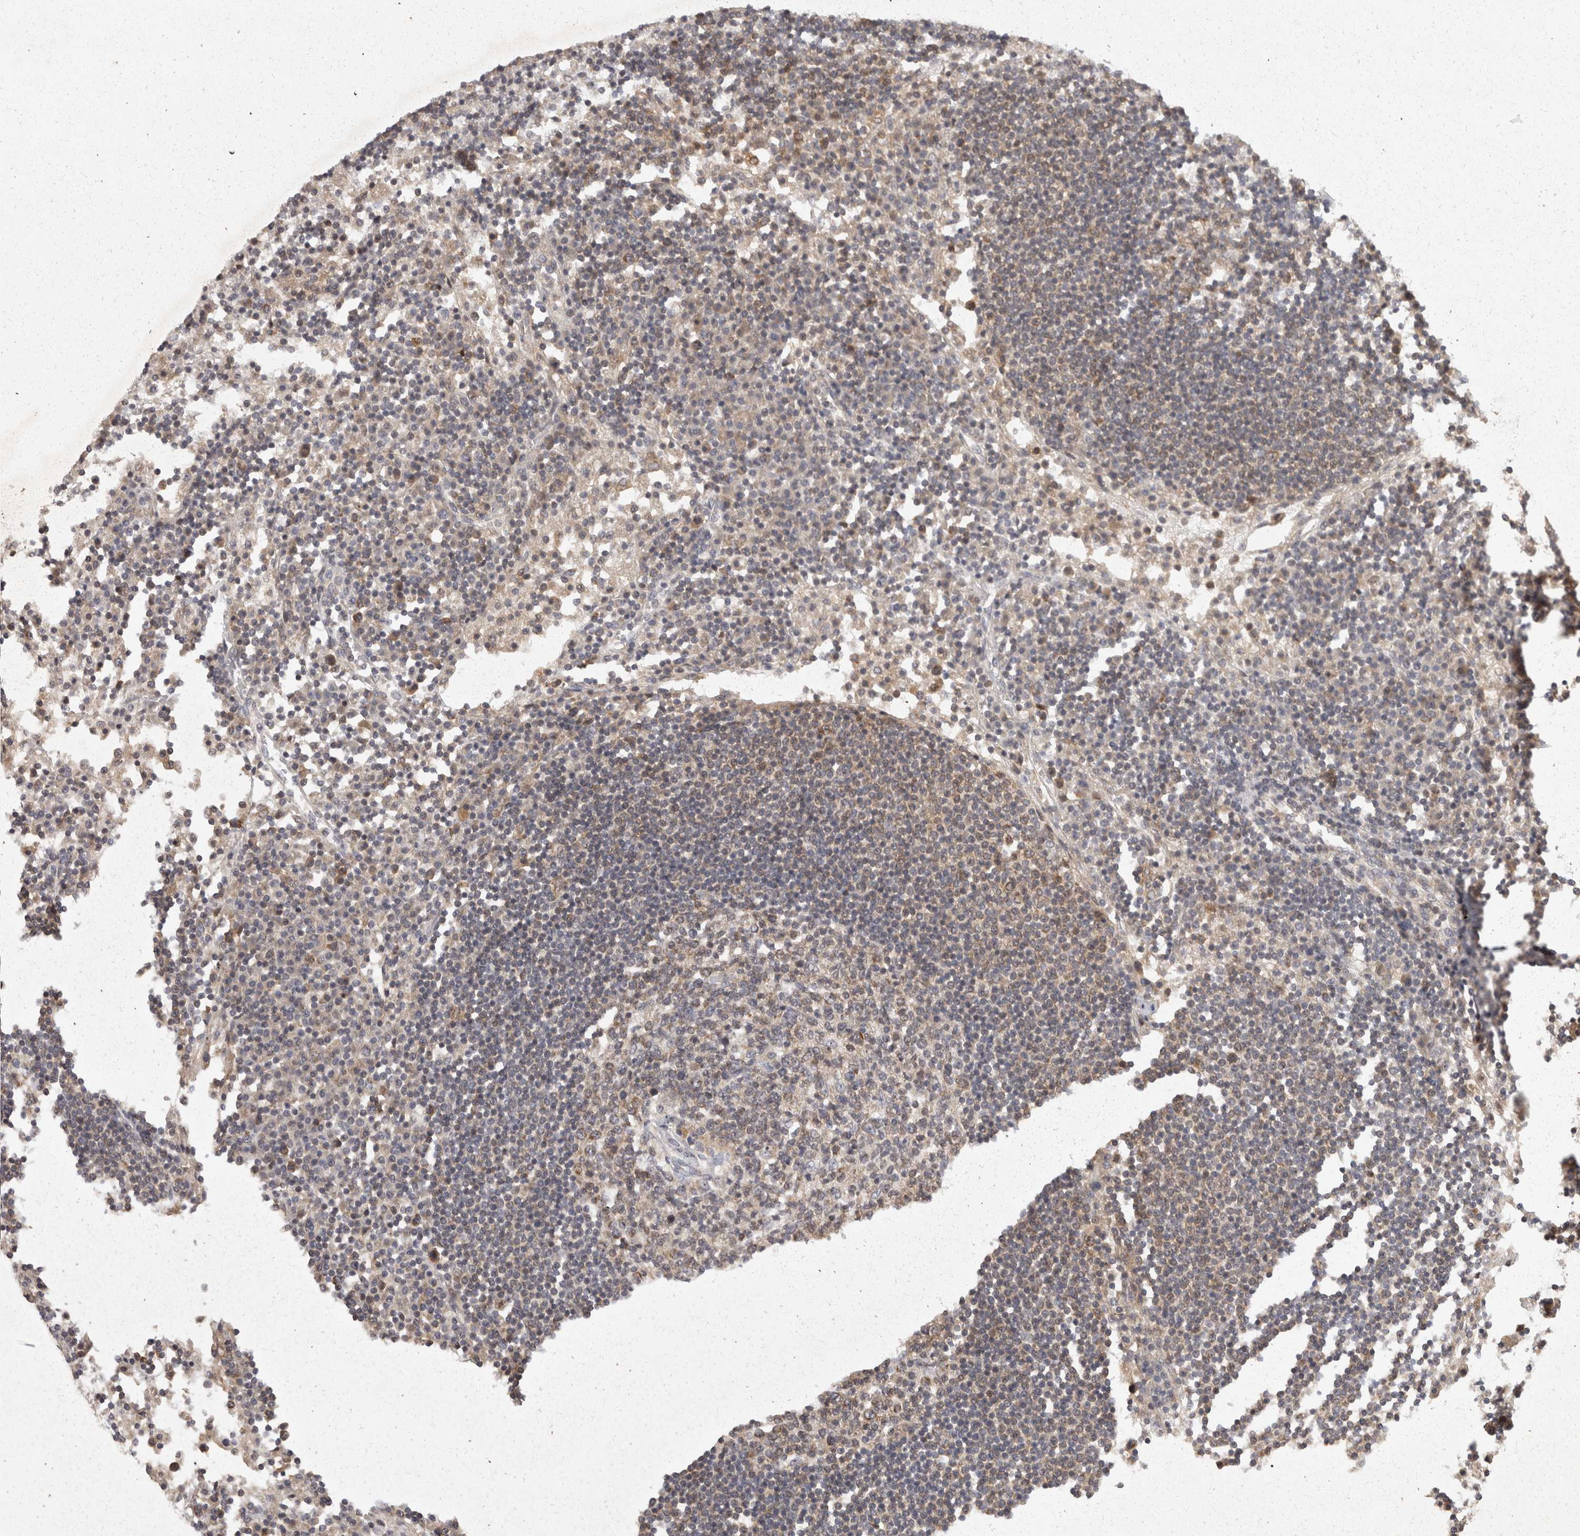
{"staining": {"intensity": "weak", "quantity": "25%-75%", "location": "cytoplasmic/membranous"}, "tissue": "lymph node", "cell_type": "Germinal center cells", "image_type": "normal", "snomed": [{"axis": "morphology", "description": "Normal tissue, NOS"}, {"axis": "topography", "description": "Lymph node"}], "caption": "Human lymph node stained with a brown dye shows weak cytoplasmic/membranous positive expression in about 25%-75% of germinal center cells.", "gene": "ACAT2", "patient": {"sex": "female", "age": 53}}